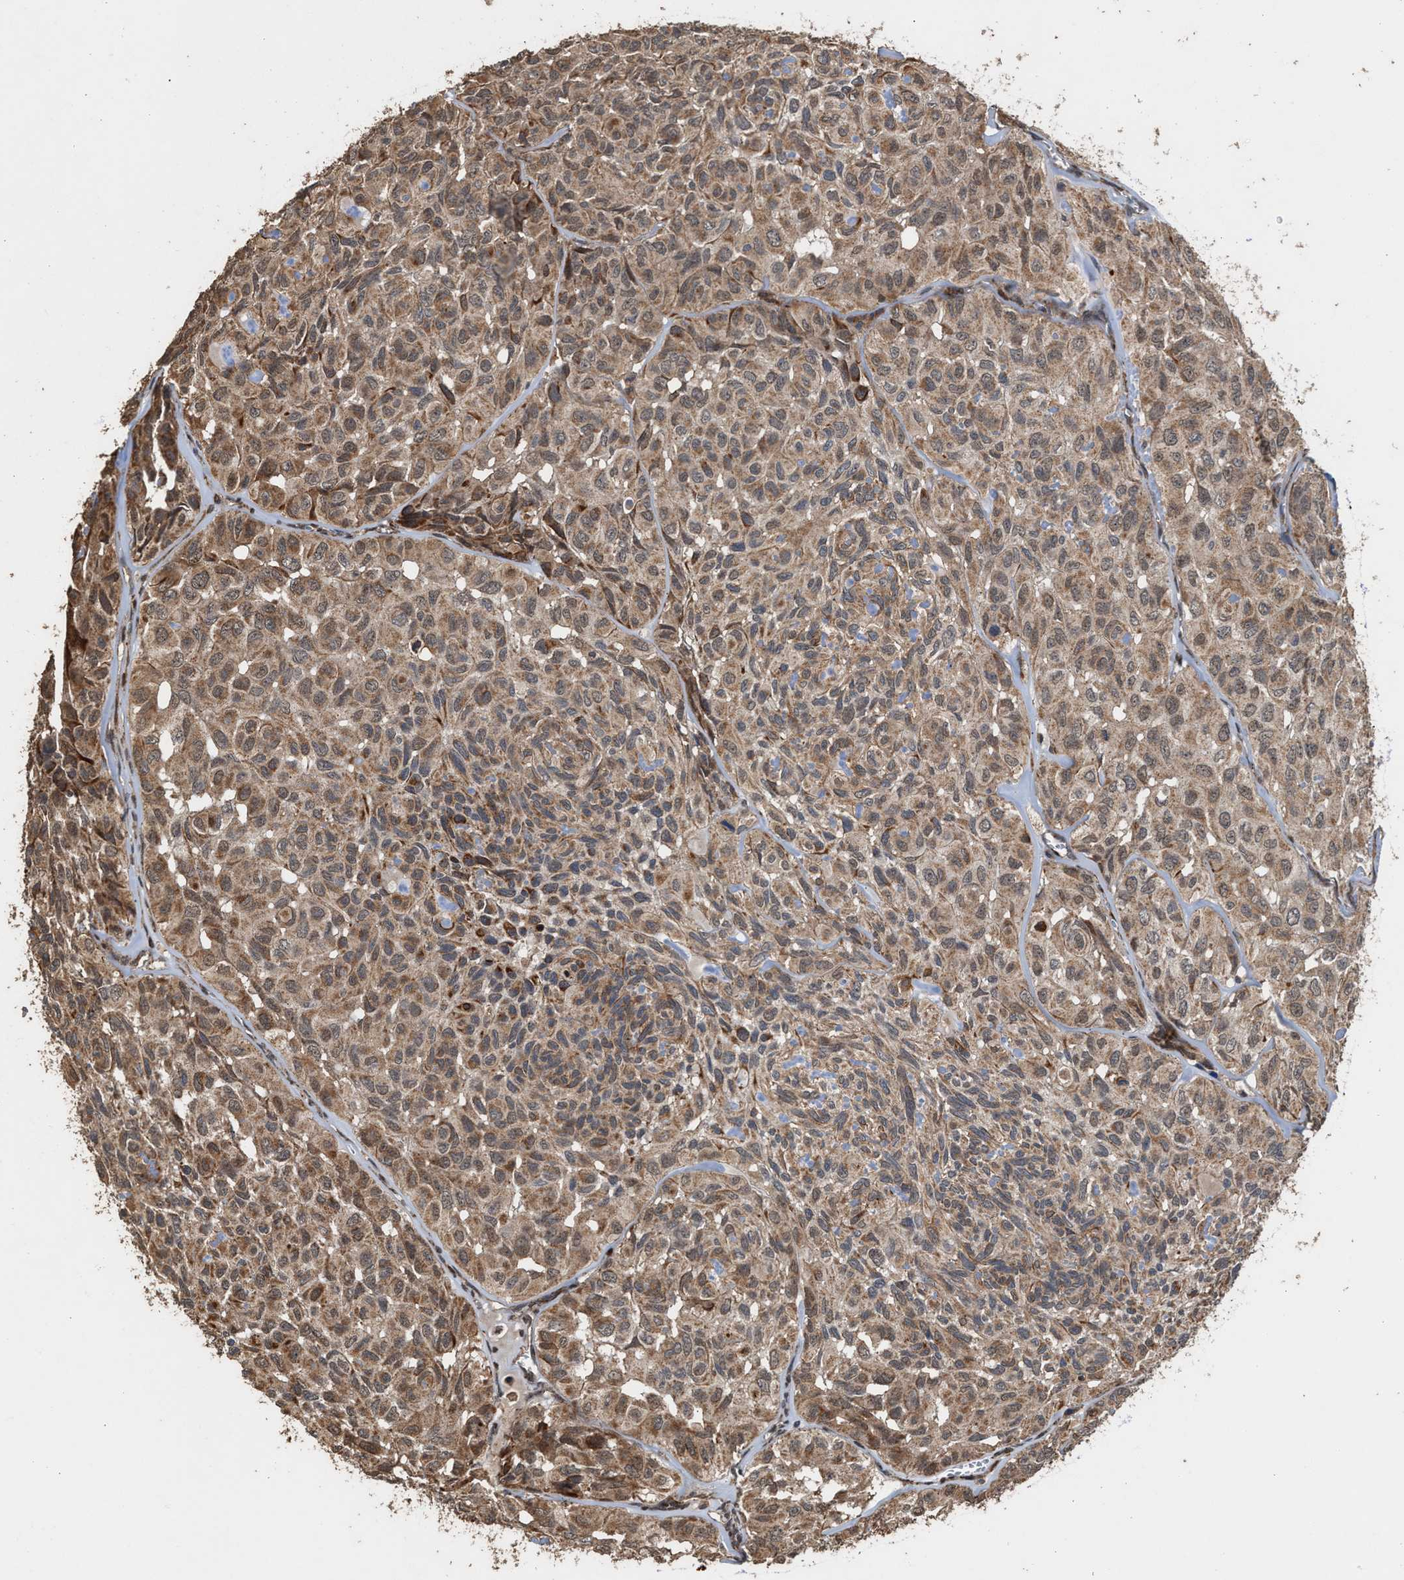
{"staining": {"intensity": "moderate", "quantity": ">75%", "location": "cytoplasmic/membranous"}, "tissue": "head and neck cancer", "cell_type": "Tumor cells", "image_type": "cancer", "snomed": [{"axis": "morphology", "description": "Adenocarcinoma, NOS"}, {"axis": "topography", "description": "Salivary gland, NOS"}, {"axis": "topography", "description": "Head-Neck"}], "caption": "Immunohistochemical staining of human adenocarcinoma (head and neck) demonstrates medium levels of moderate cytoplasmic/membranous staining in about >75% of tumor cells. (DAB (3,3'-diaminobenzidine) IHC, brown staining for protein, blue staining for nuclei).", "gene": "ZNHIT6", "patient": {"sex": "female", "age": 76}}